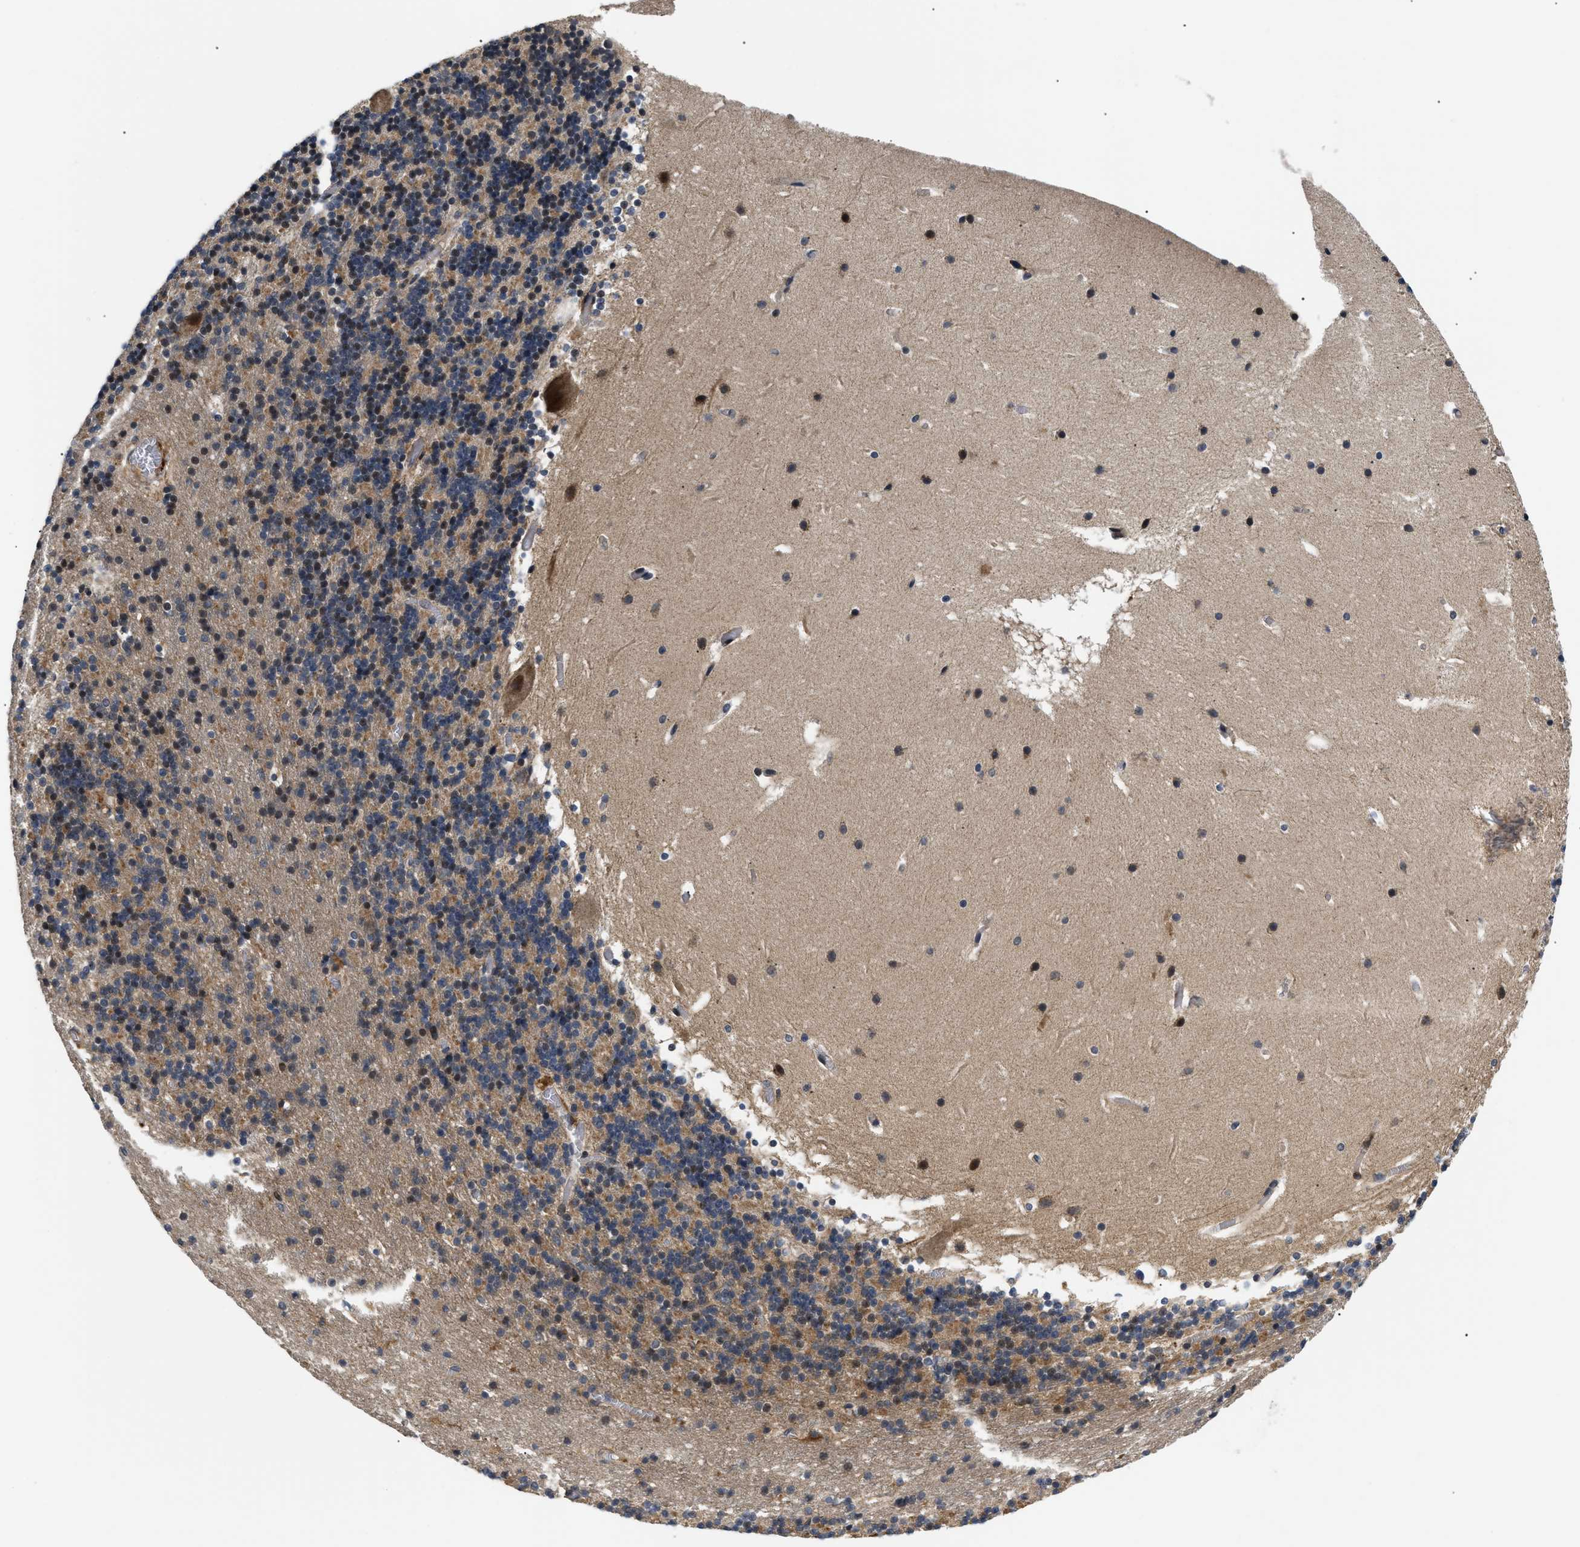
{"staining": {"intensity": "moderate", "quantity": ">75%", "location": "cytoplasmic/membranous,nuclear"}, "tissue": "cerebellum", "cell_type": "Cells in granular layer", "image_type": "normal", "snomed": [{"axis": "morphology", "description": "Normal tissue, NOS"}, {"axis": "topography", "description": "Cerebellum"}], "caption": "This photomicrograph reveals IHC staining of benign cerebellum, with medium moderate cytoplasmic/membranous,nuclear staining in approximately >75% of cells in granular layer.", "gene": "HMGCR", "patient": {"sex": "male", "age": 45}}